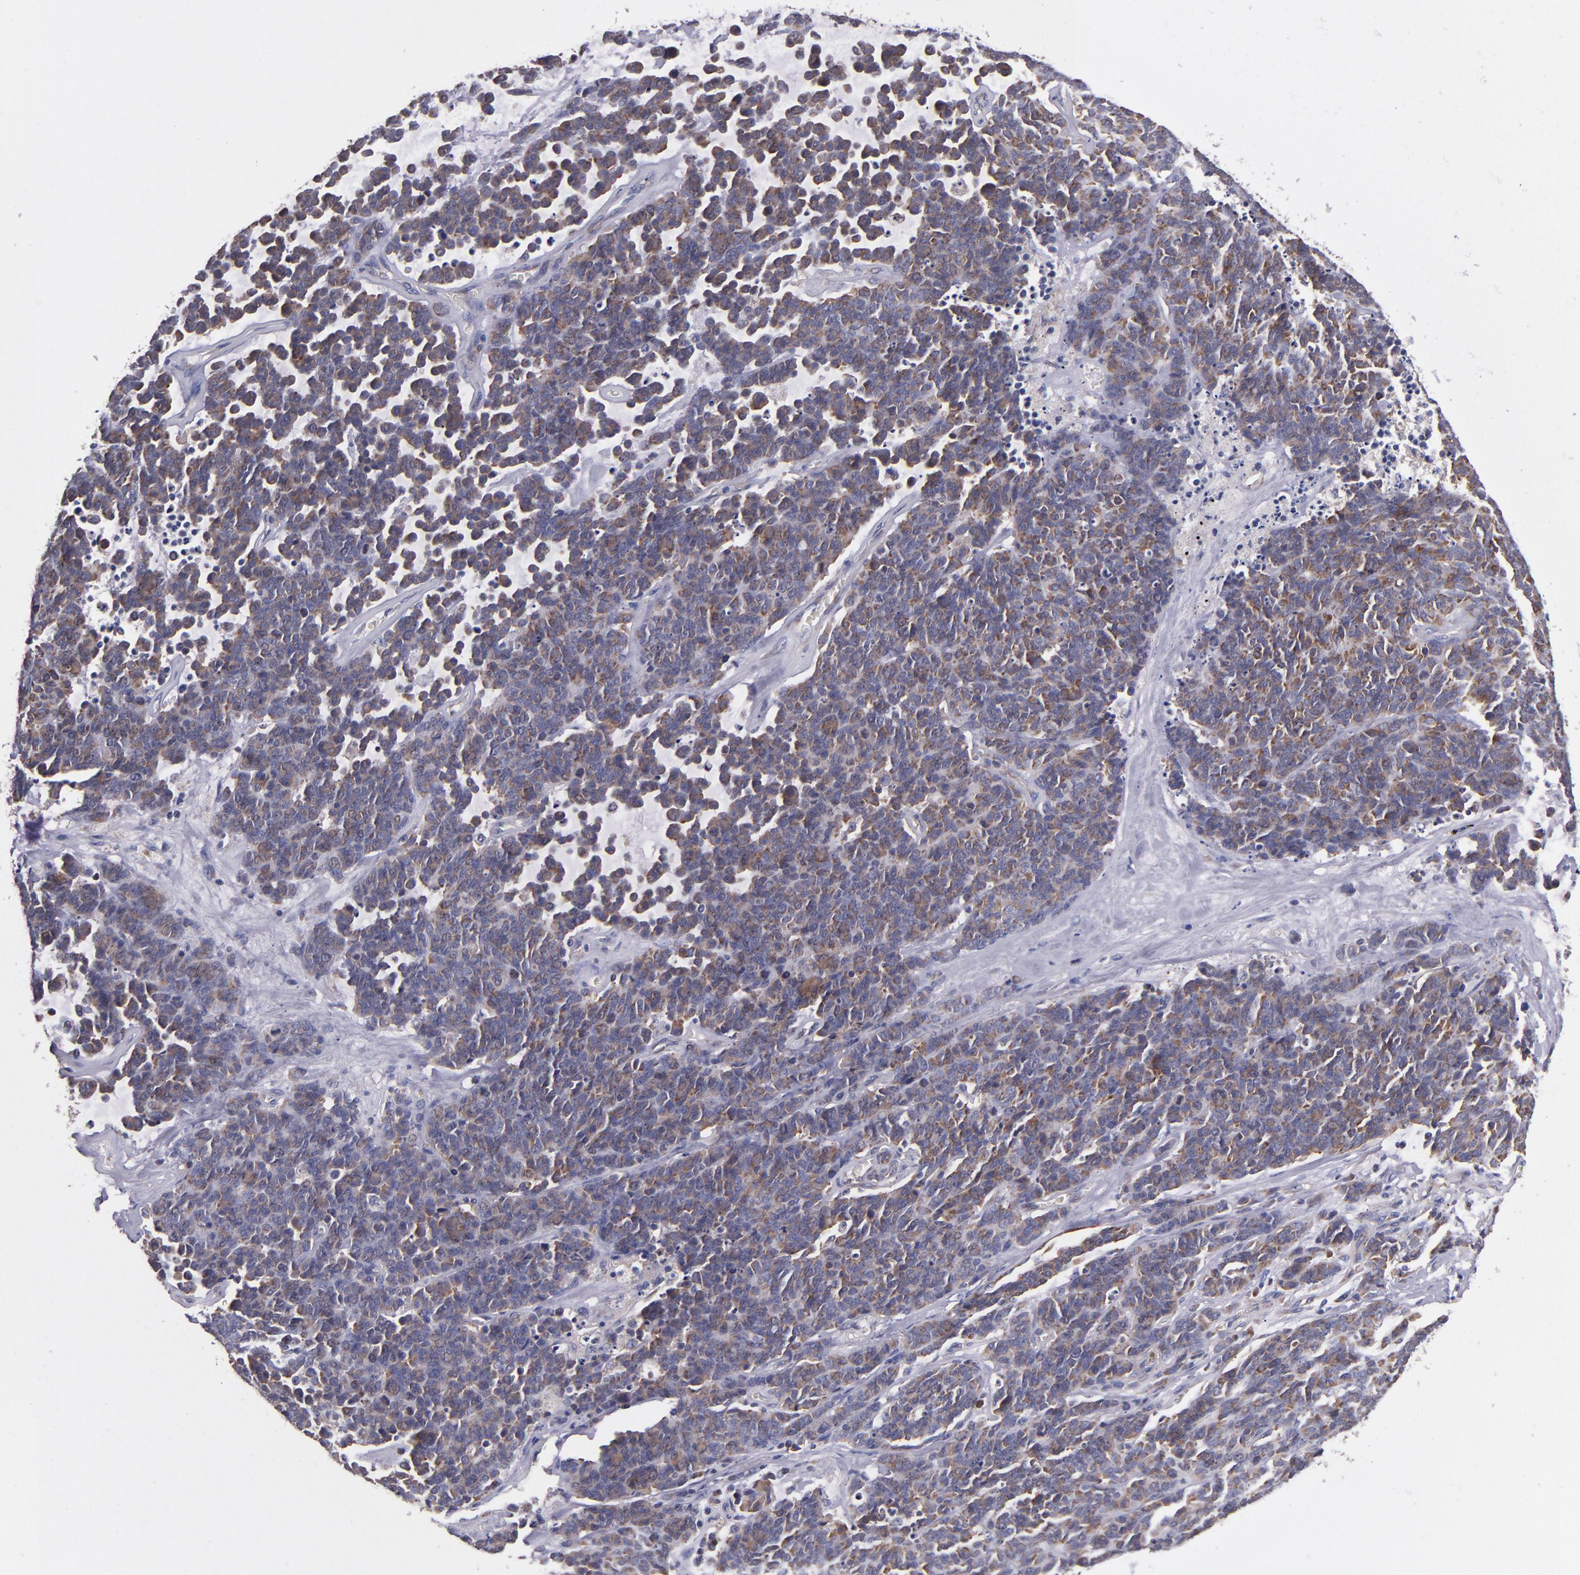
{"staining": {"intensity": "moderate", "quantity": ">75%", "location": "cytoplasmic/membranous"}, "tissue": "lung cancer", "cell_type": "Tumor cells", "image_type": "cancer", "snomed": [{"axis": "morphology", "description": "Neoplasm, malignant, NOS"}, {"axis": "topography", "description": "Lung"}], "caption": "Protein analysis of lung cancer tissue shows moderate cytoplasmic/membranous positivity in approximately >75% of tumor cells. The staining was performed using DAB to visualize the protein expression in brown, while the nuclei were stained in blue with hematoxylin (Magnification: 20x).", "gene": "EIF4ENIF1", "patient": {"sex": "female", "age": 58}}